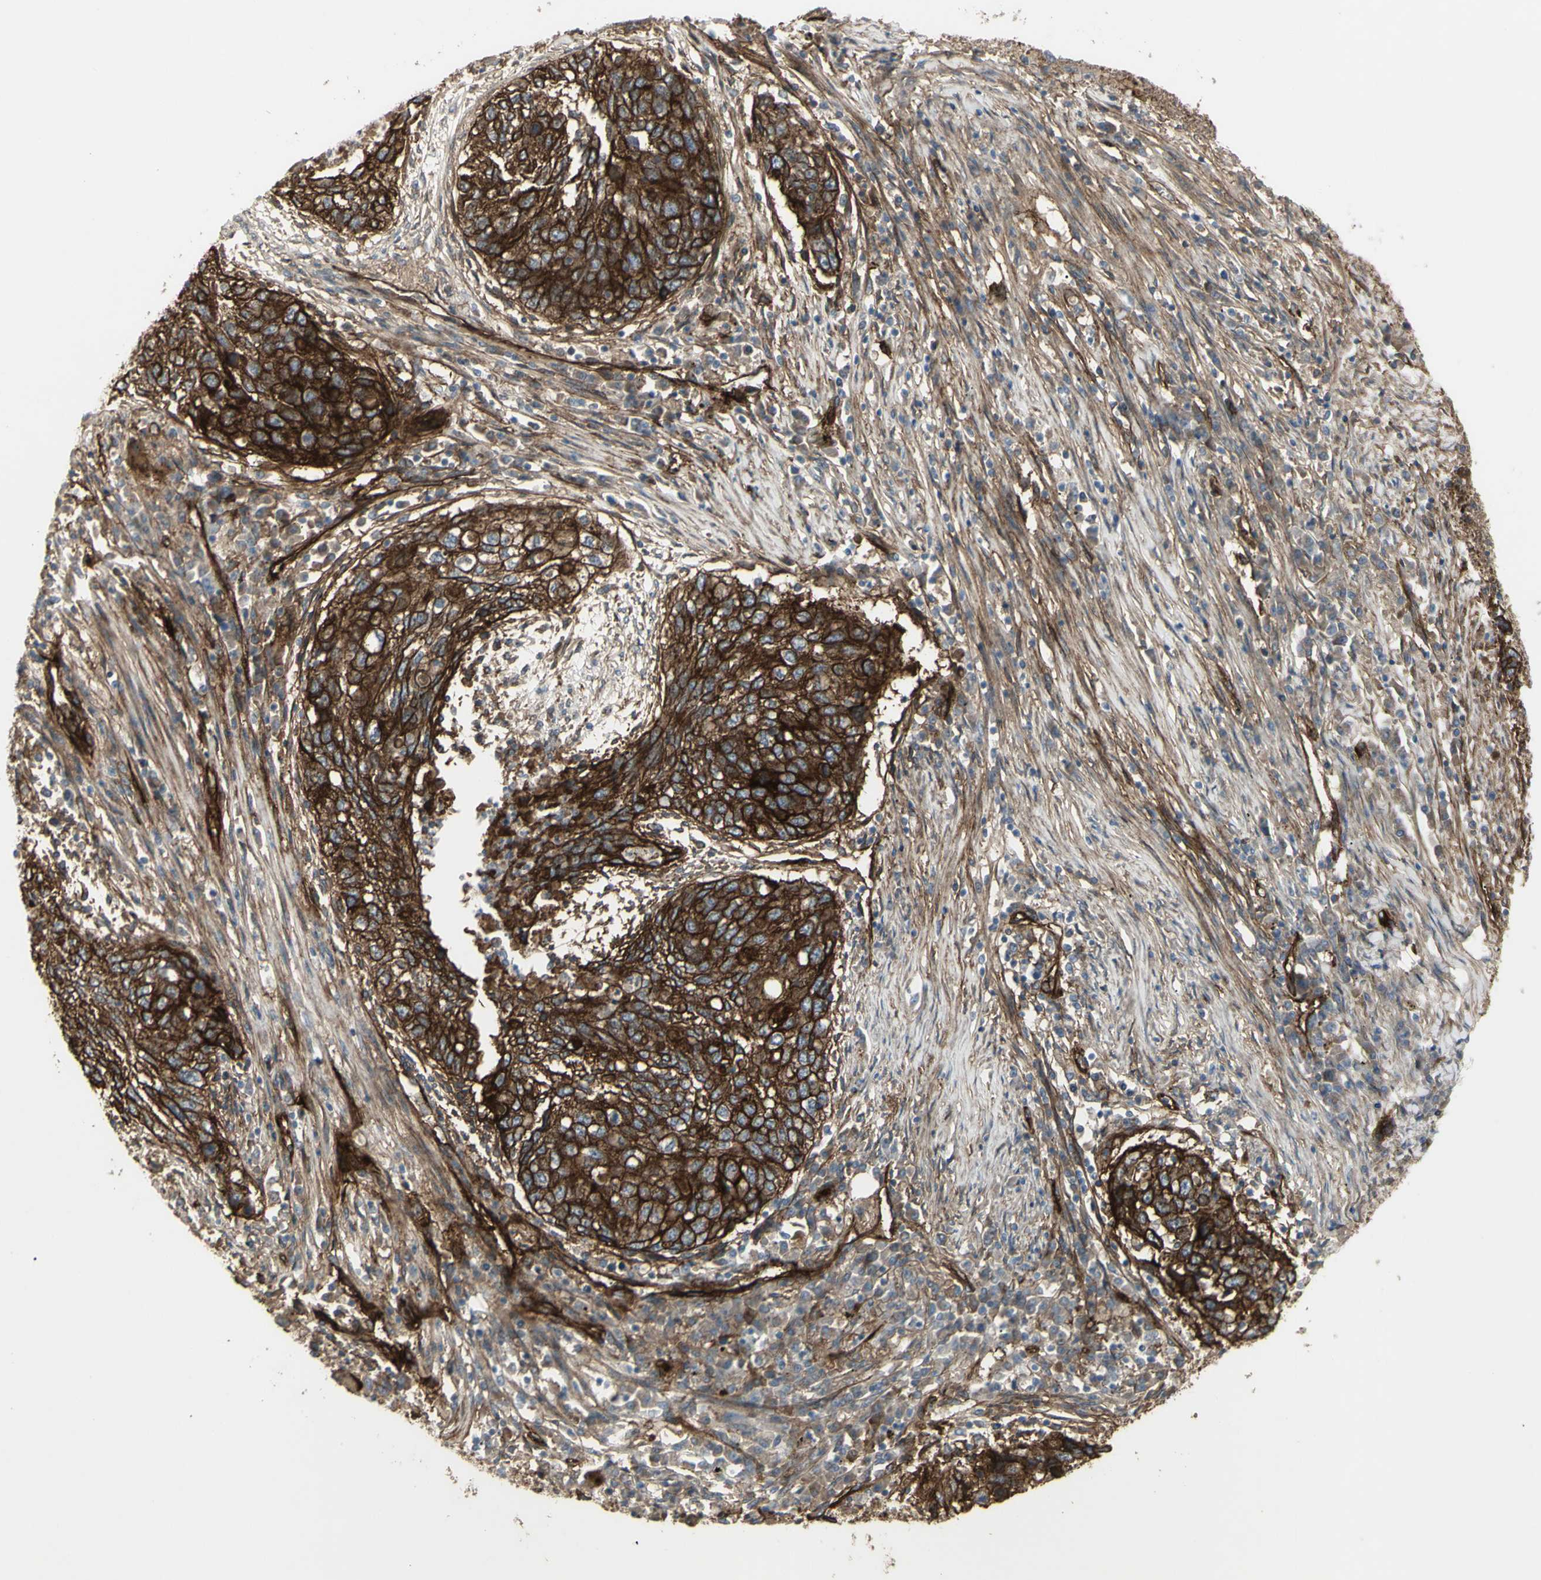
{"staining": {"intensity": "strong", "quantity": ">75%", "location": "cytoplasmic/membranous"}, "tissue": "lung cancer", "cell_type": "Tumor cells", "image_type": "cancer", "snomed": [{"axis": "morphology", "description": "Squamous cell carcinoma, NOS"}, {"axis": "topography", "description": "Lung"}], "caption": "This image displays IHC staining of human lung cancer, with high strong cytoplasmic/membranous positivity in about >75% of tumor cells.", "gene": "CD276", "patient": {"sex": "female", "age": 63}}